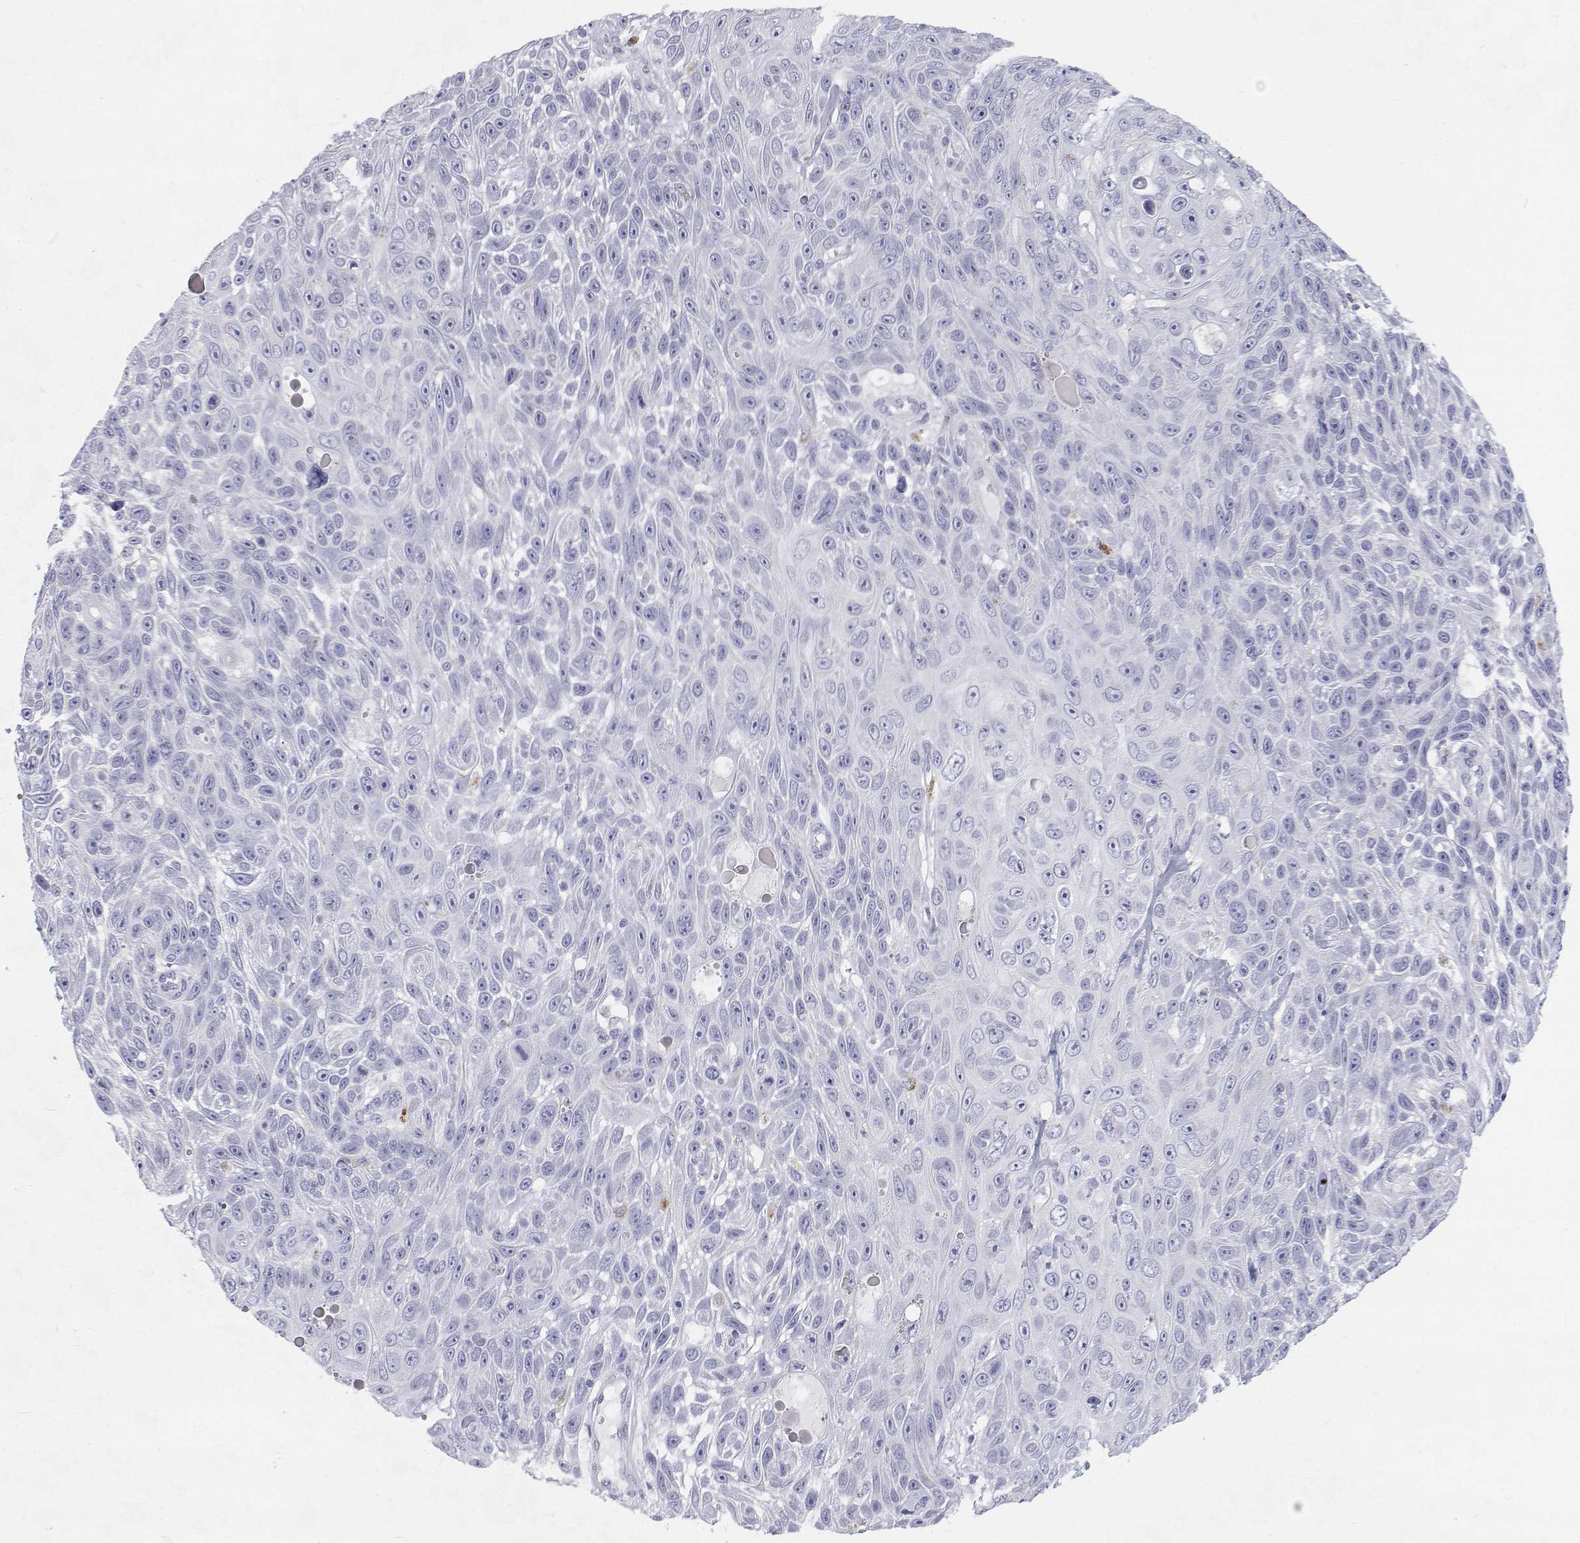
{"staining": {"intensity": "negative", "quantity": "none", "location": "none"}, "tissue": "skin cancer", "cell_type": "Tumor cells", "image_type": "cancer", "snomed": [{"axis": "morphology", "description": "Squamous cell carcinoma, NOS"}, {"axis": "topography", "description": "Skin"}], "caption": "A high-resolution micrograph shows IHC staining of skin cancer (squamous cell carcinoma), which shows no significant expression in tumor cells.", "gene": "NCR2", "patient": {"sex": "male", "age": 82}}